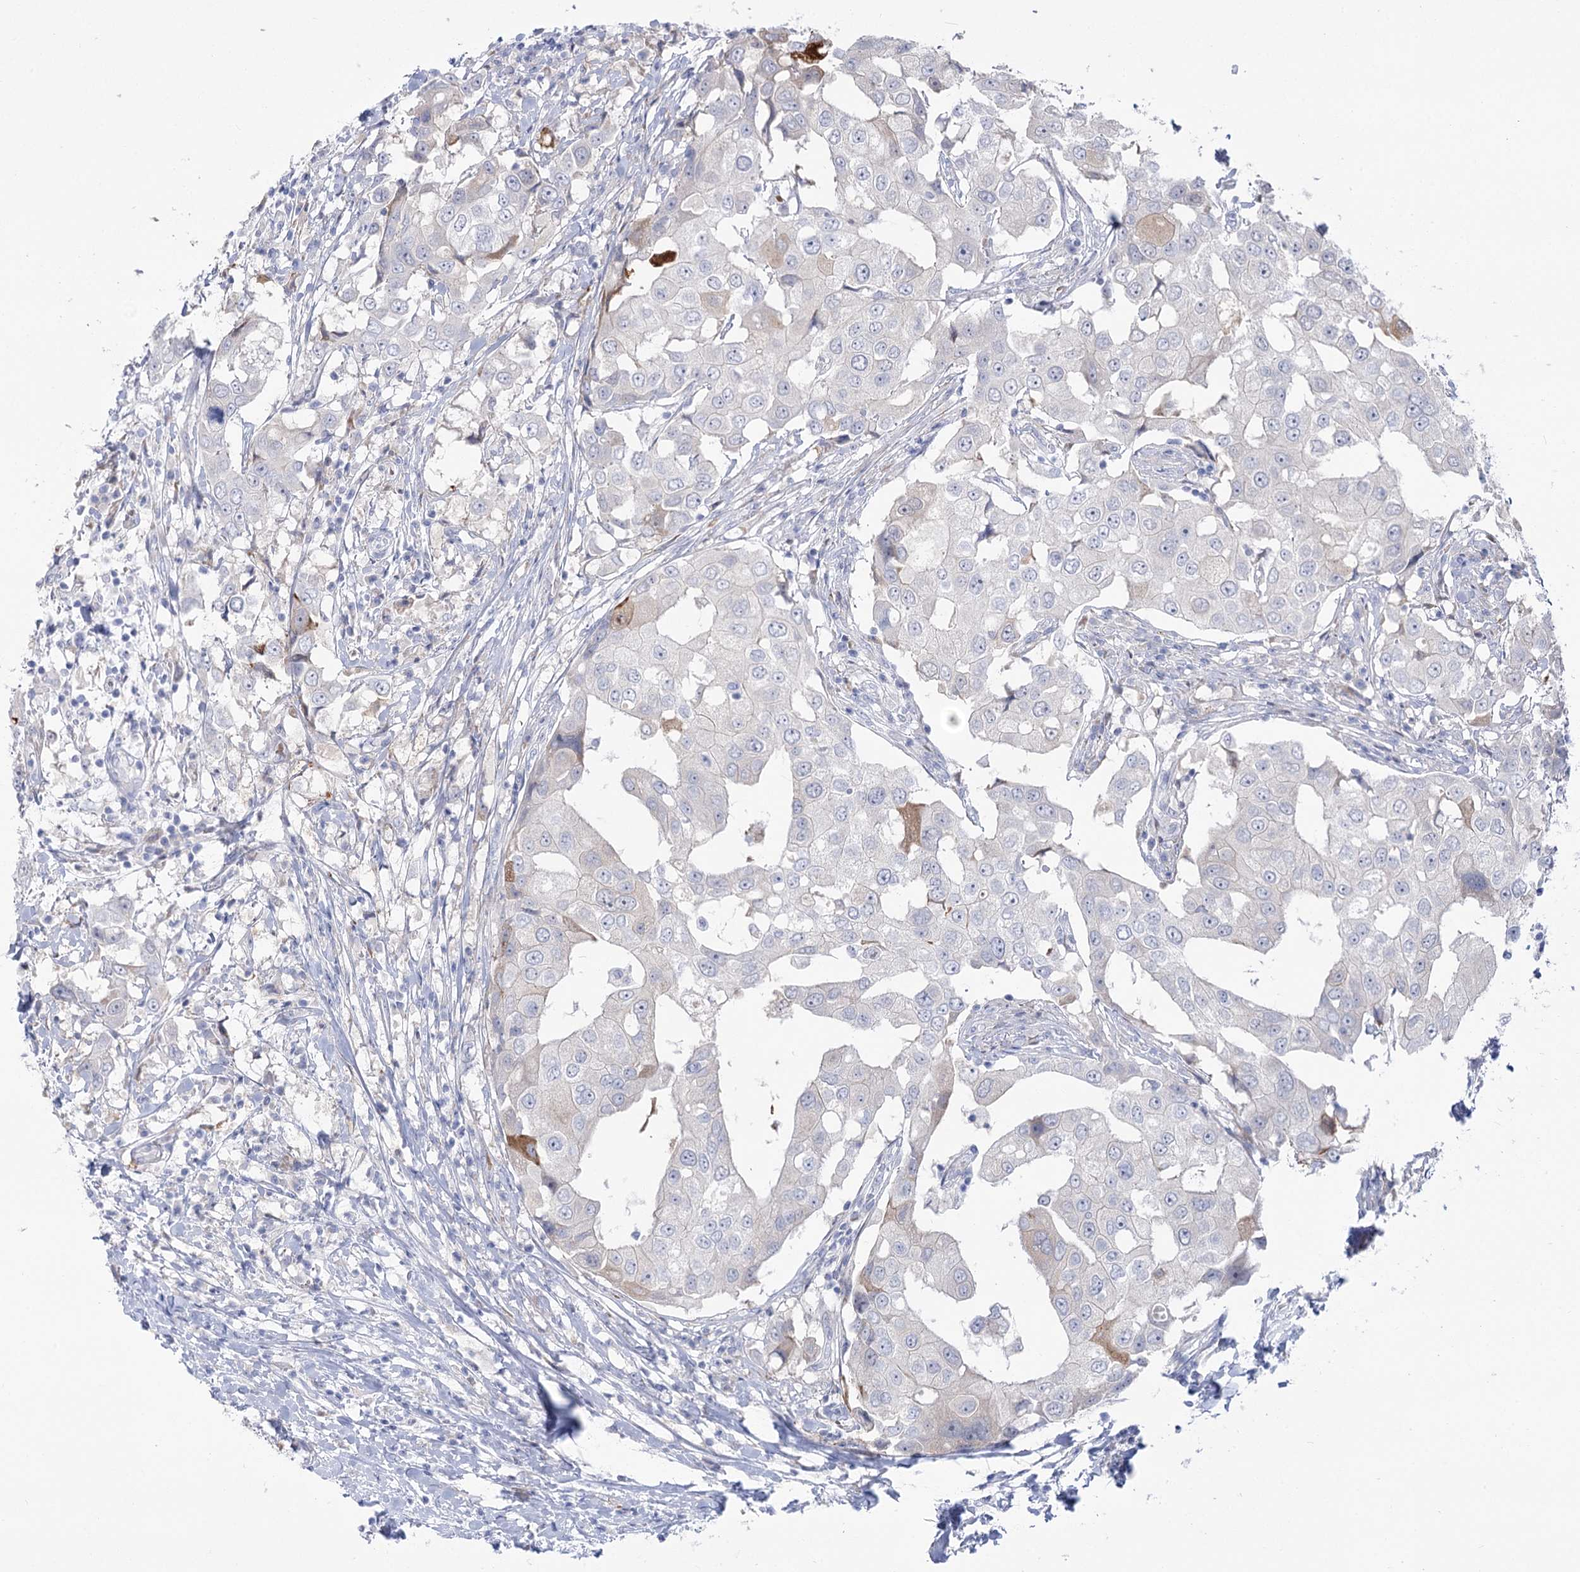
{"staining": {"intensity": "negative", "quantity": "none", "location": "none"}, "tissue": "breast cancer", "cell_type": "Tumor cells", "image_type": "cancer", "snomed": [{"axis": "morphology", "description": "Duct carcinoma"}, {"axis": "topography", "description": "Breast"}], "caption": "This is an IHC image of intraductal carcinoma (breast). There is no positivity in tumor cells.", "gene": "SIAE", "patient": {"sex": "female", "age": 27}}